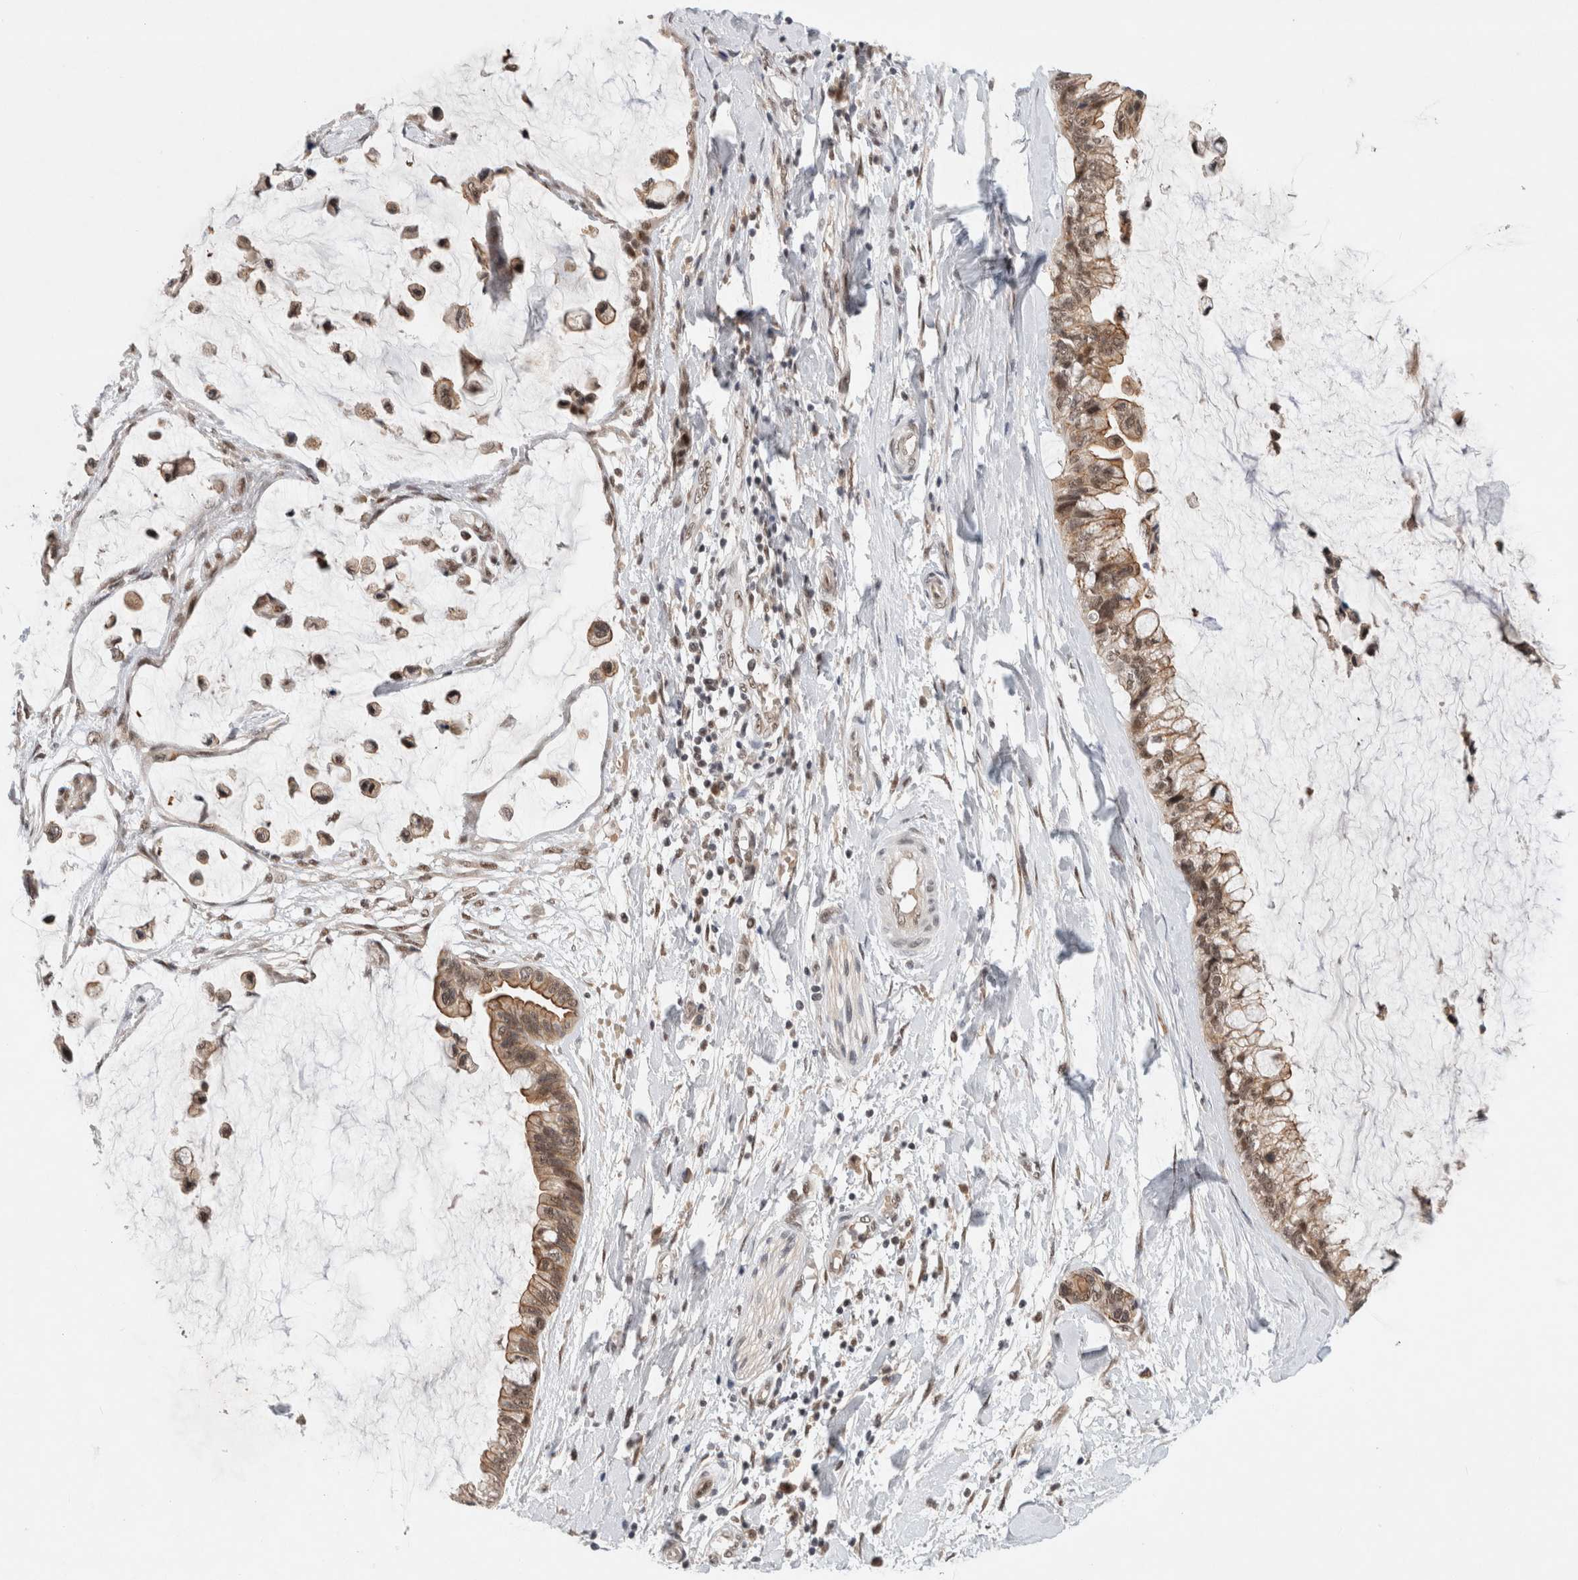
{"staining": {"intensity": "moderate", "quantity": ">75%", "location": "cytoplasmic/membranous,nuclear"}, "tissue": "ovarian cancer", "cell_type": "Tumor cells", "image_type": "cancer", "snomed": [{"axis": "morphology", "description": "Cystadenocarcinoma, mucinous, NOS"}, {"axis": "topography", "description": "Ovary"}], "caption": "This micrograph exhibits ovarian cancer (mucinous cystadenocarcinoma) stained with IHC to label a protein in brown. The cytoplasmic/membranous and nuclear of tumor cells show moderate positivity for the protein. Nuclei are counter-stained blue.", "gene": "NCAPG2", "patient": {"sex": "female", "age": 39}}